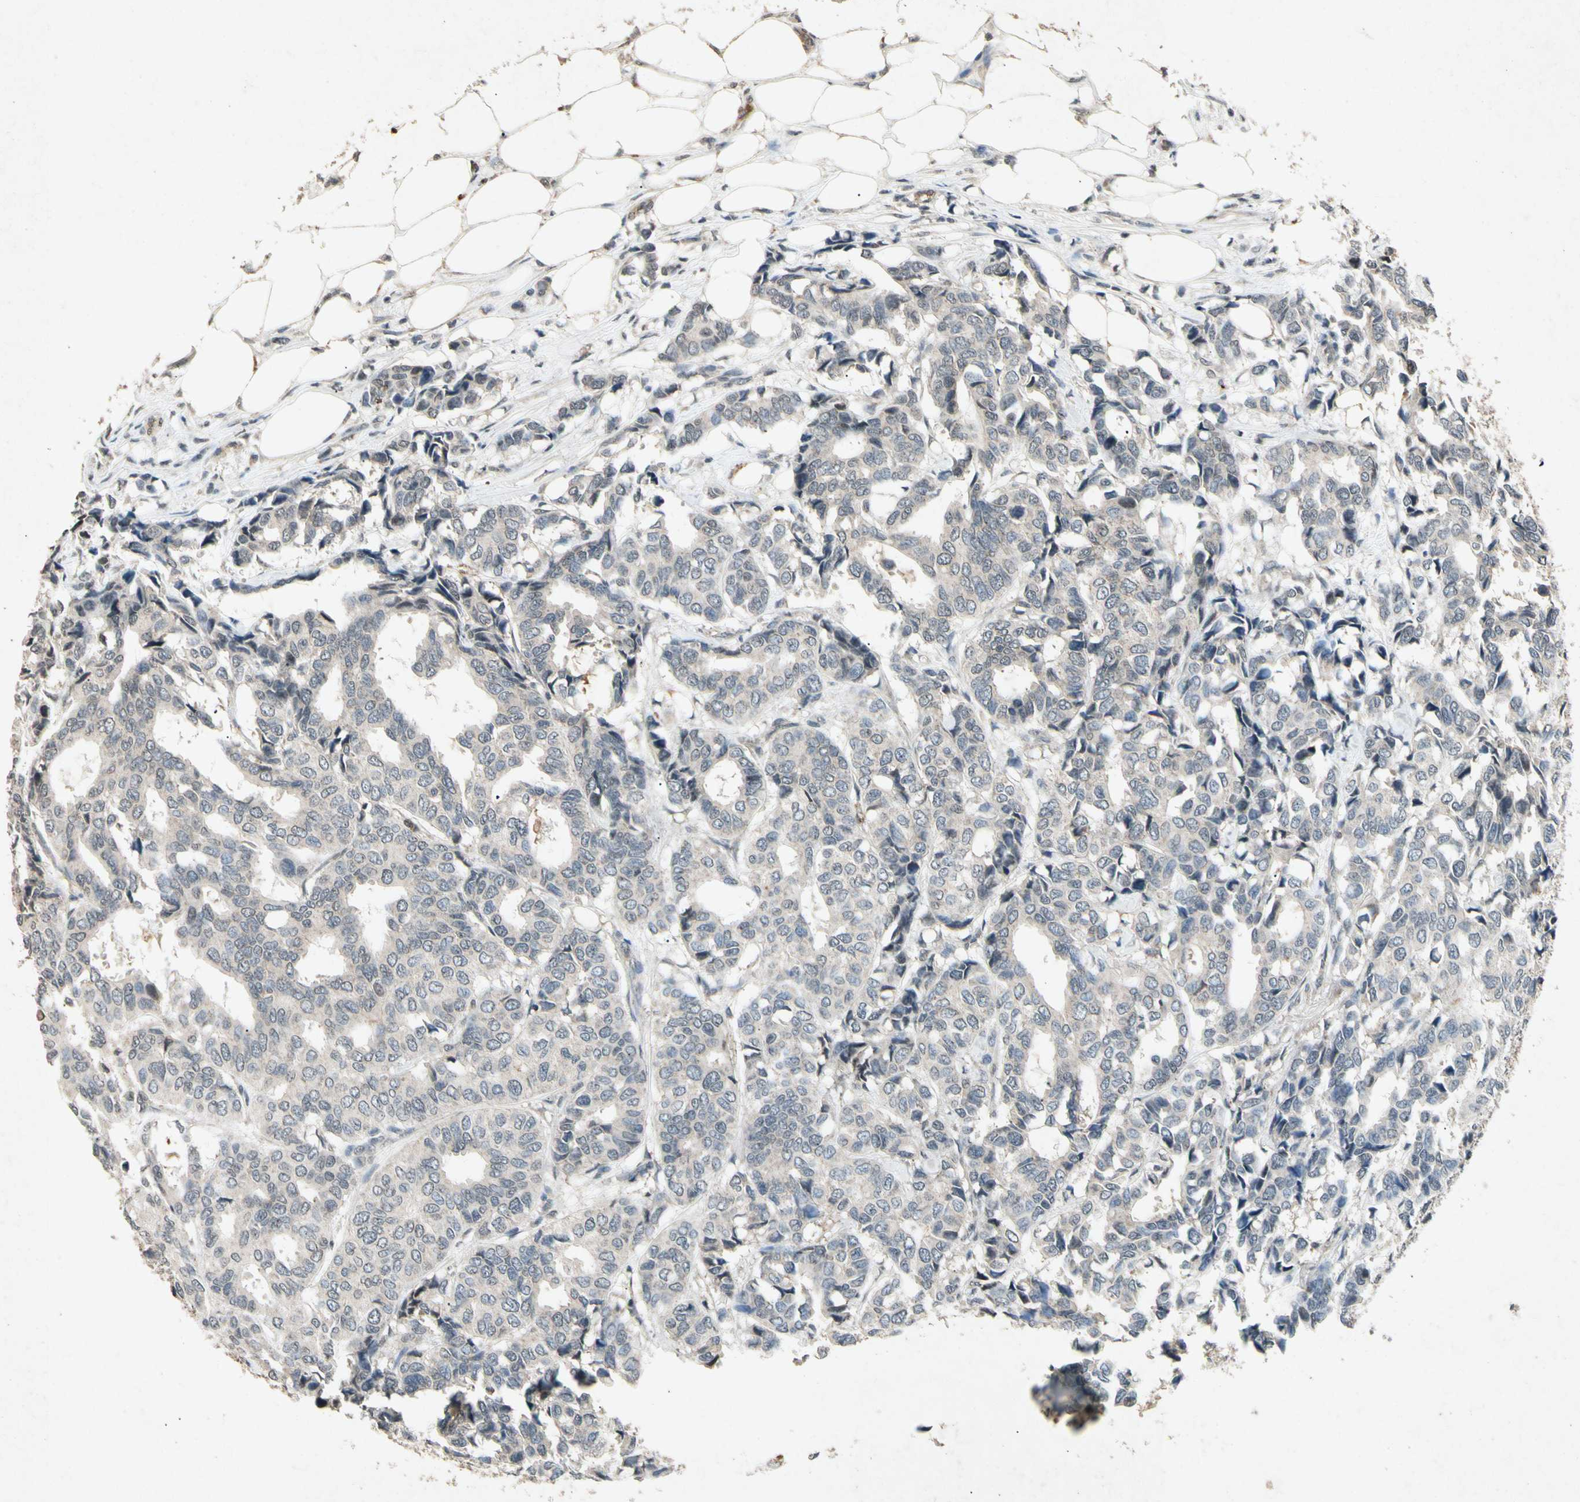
{"staining": {"intensity": "negative", "quantity": "none", "location": "none"}, "tissue": "breast cancer", "cell_type": "Tumor cells", "image_type": "cancer", "snomed": [{"axis": "morphology", "description": "Duct carcinoma"}, {"axis": "topography", "description": "Breast"}], "caption": "This photomicrograph is of infiltrating ductal carcinoma (breast) stained with immunohistochemistry (IHC) to label a protein in brown with the nuclei are counter-stained blue. There is no positivity in tumor cells.", "gene": "CP", "patient": {"sex": "female", "age": 87}}